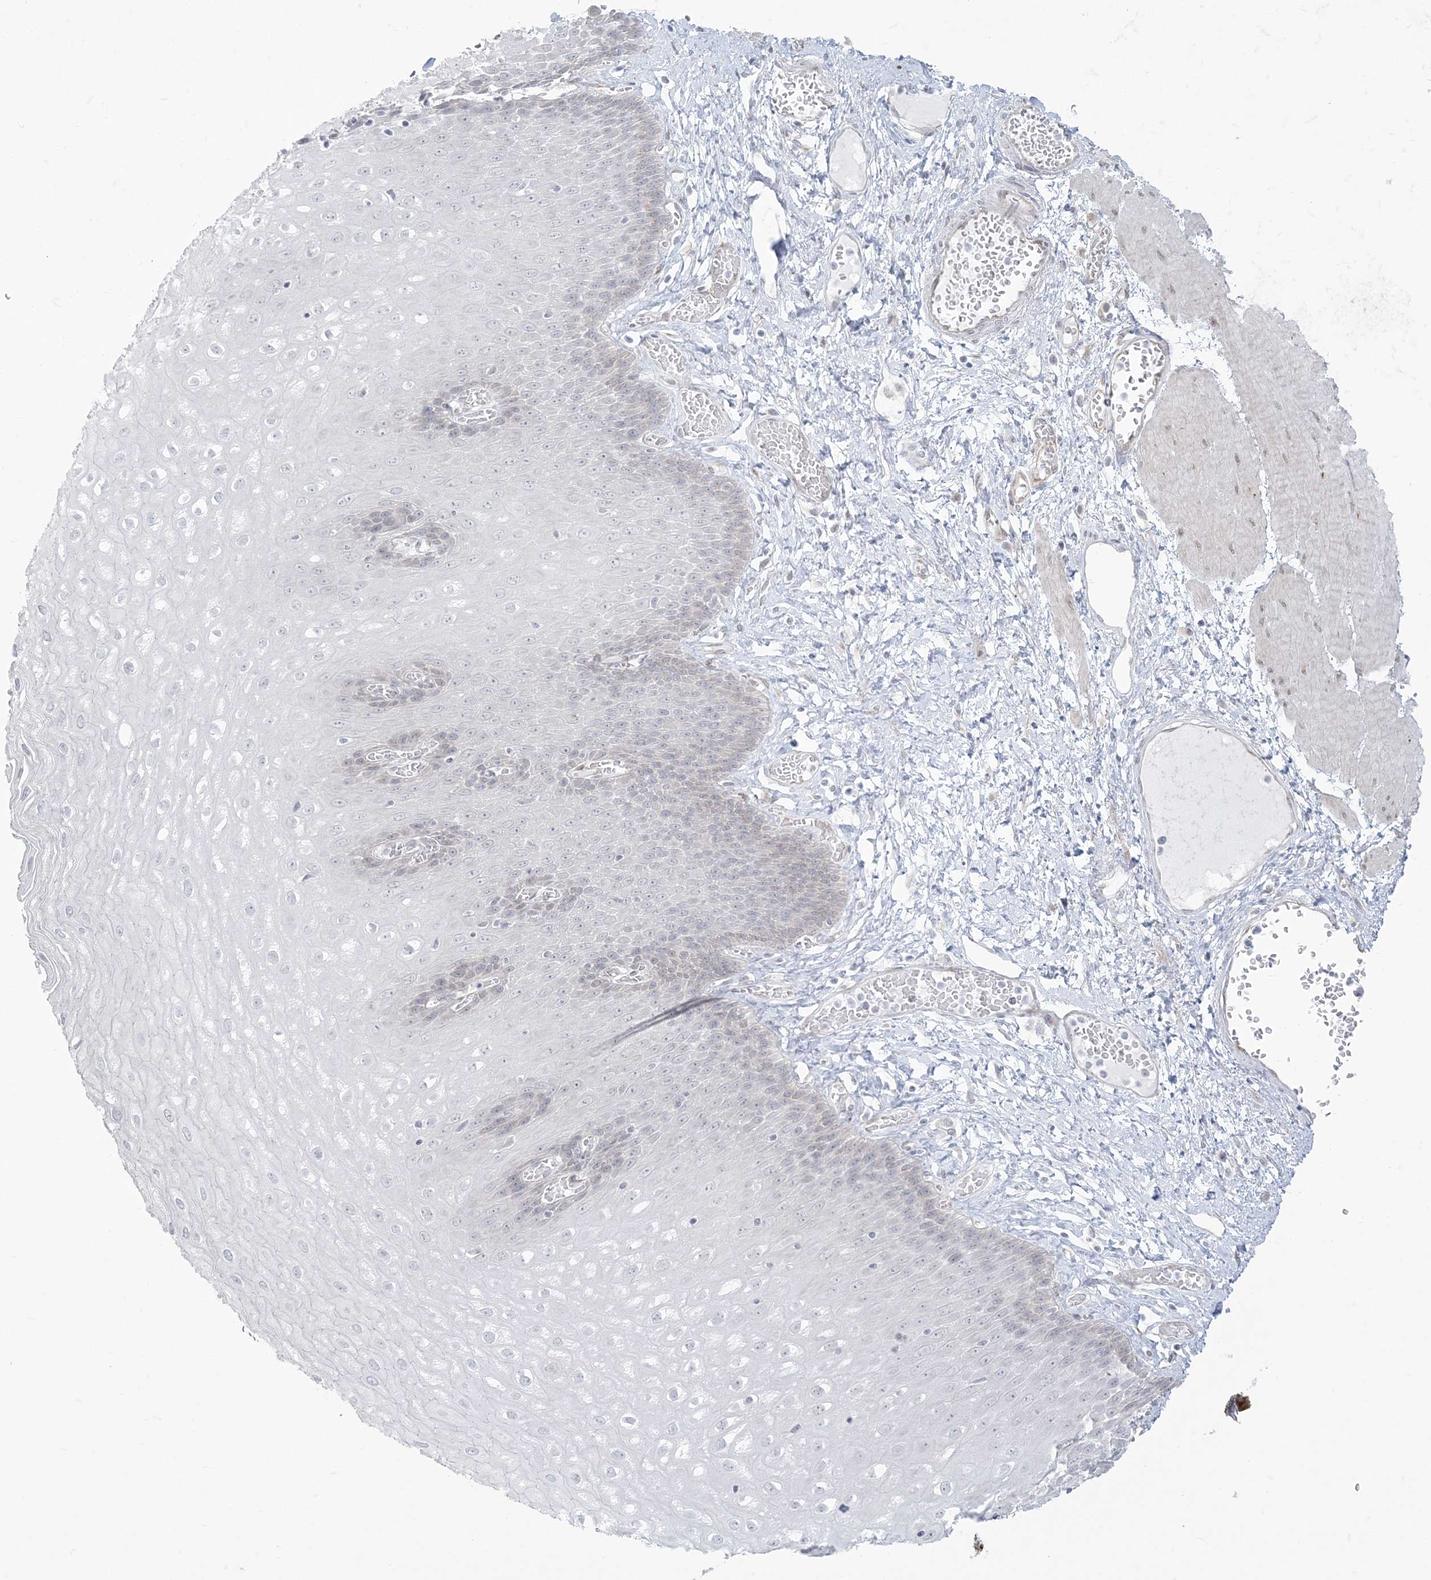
{"staining": {"intensity": "negative", "quantity": "none", "location": "none"}, "tissue": "esophagus", "cell_type": "Squamous epithelial cells", "image_type": "normal", "snomed": [{"axis": "morphology", "description": "Normal tissue, NOS"}, {"axis": "topography", "description": "Esophagus"}], "caption": "Immunohistochemistry (IHC) of normal esophagus displays no positivity in squamous epithelial cells.", "gene": "ZC3H6", "patient": {"sex": "male", "age": 60}}